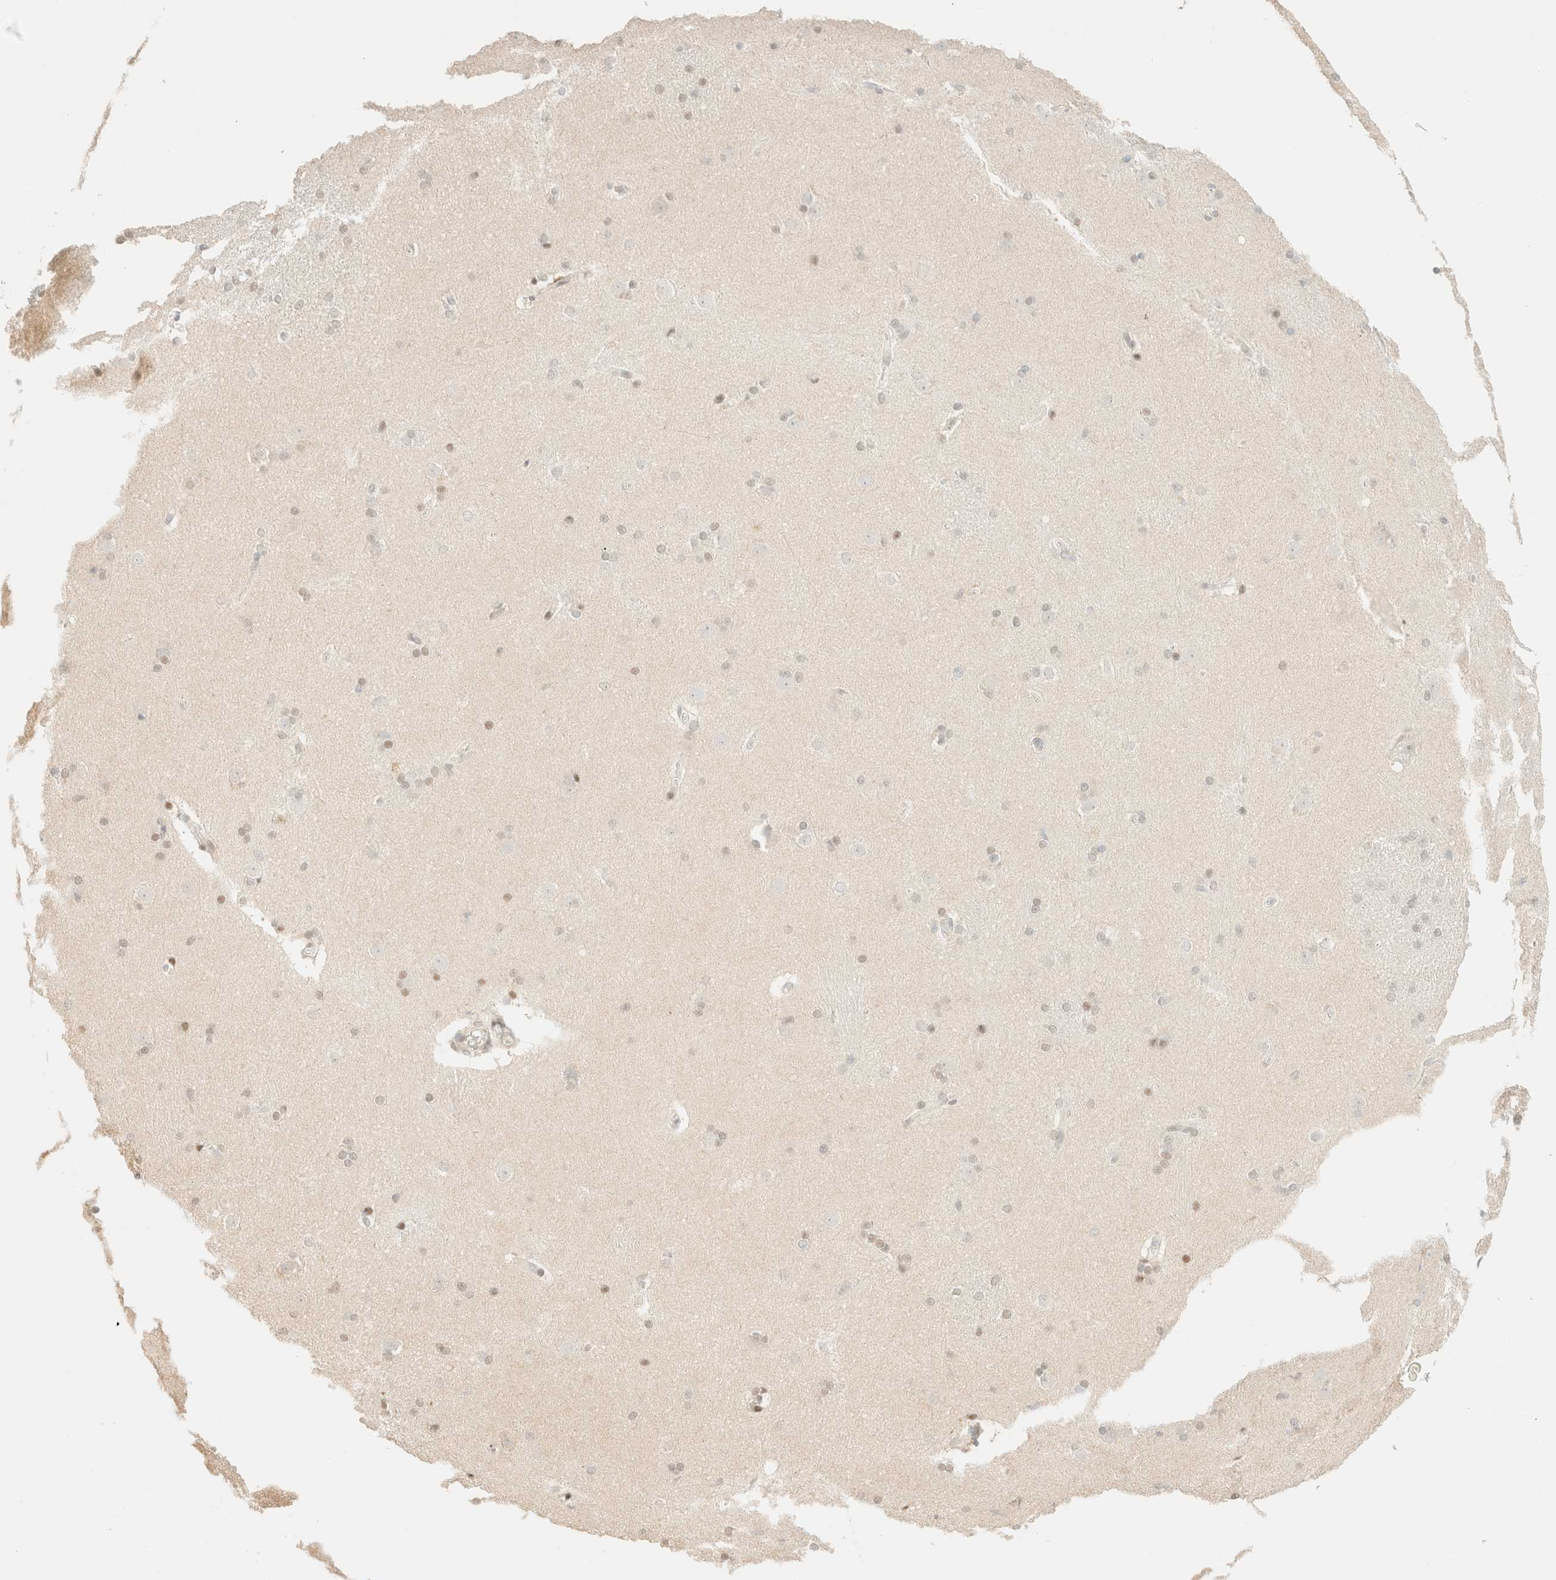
{"staining": {"intensity": "weak", "quantity": "<25%", "location": "nuclear"}, "tissue": "caudate", "cell_type": "Glial cells", "image_type": "normal", "snomed": [{"axis": "morphology", "description": "Normal tissue, NOS"}, {"axis": "topography", "description": "Lateral ventricle wall"}], "caption": "The micrograph demonstrates no significant staining in glial cells of caudate.", "gene": "TSR1", "patient": {"sex": "female", "age": 19}}